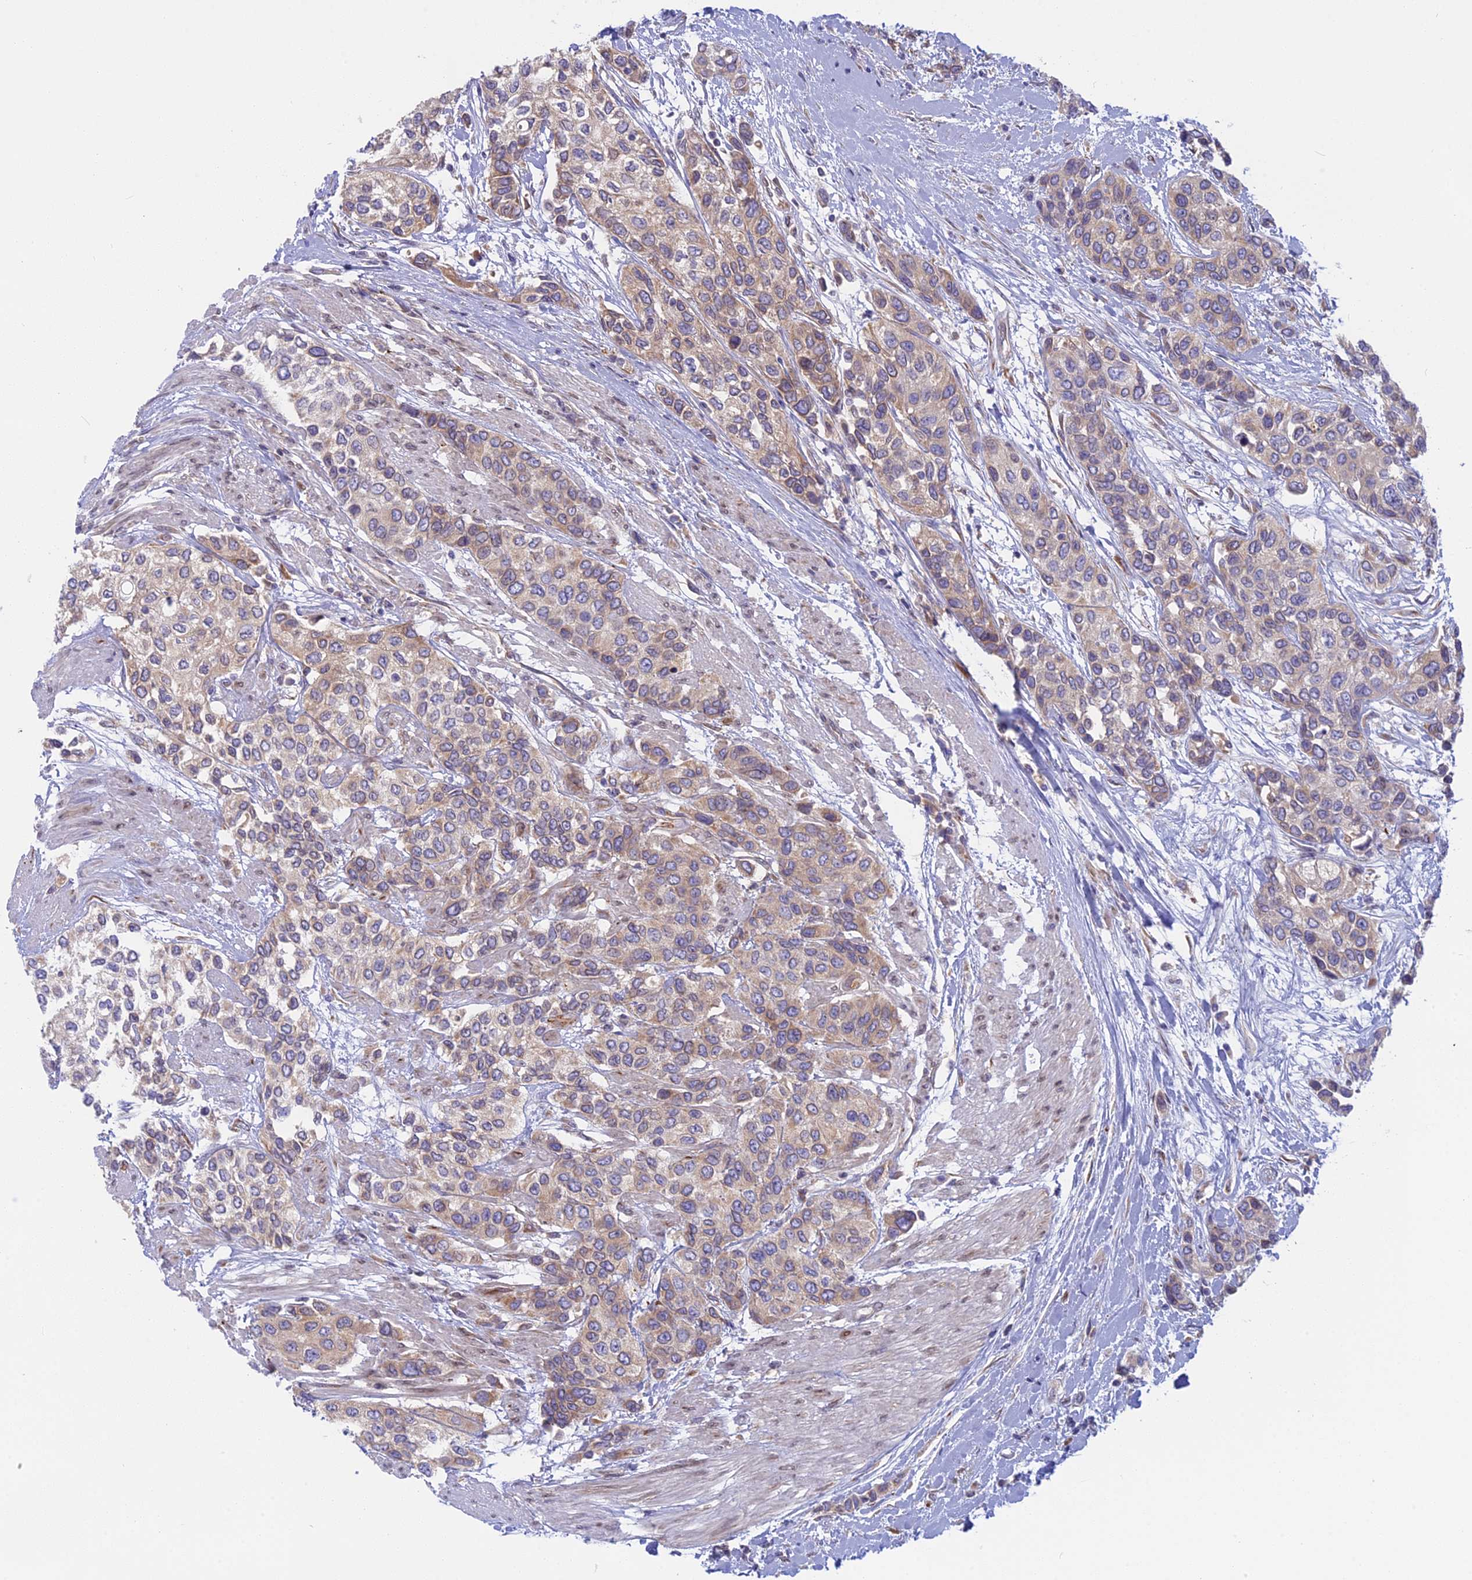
{"staining": {"intensity": "weak", "quantity": "25%-75%", "location": "cytoplasmic/membranous"}, "tissue": "urothelial cancer", "cell_type": "Tumor cells", "image_type": "cancer", "snomed": [{"axis": "morphology", "description": "Normal tissue, NOS"}, {"axis": "morphology", "description": "Urothelial carcinoma, High grade"}, {"axis": "topography", "description": "Vascular tissue"}, {"axis": "topography", "description": "Urinary bladder"}], "caption": "Brown immunohistochemical staining in human urothelial cancer displays weak cytoplasmic/membranous staining in about 25%-75% of tumor cells.", "gene": "TLCD1", "patient": {"sex": "female", "age": 56}}